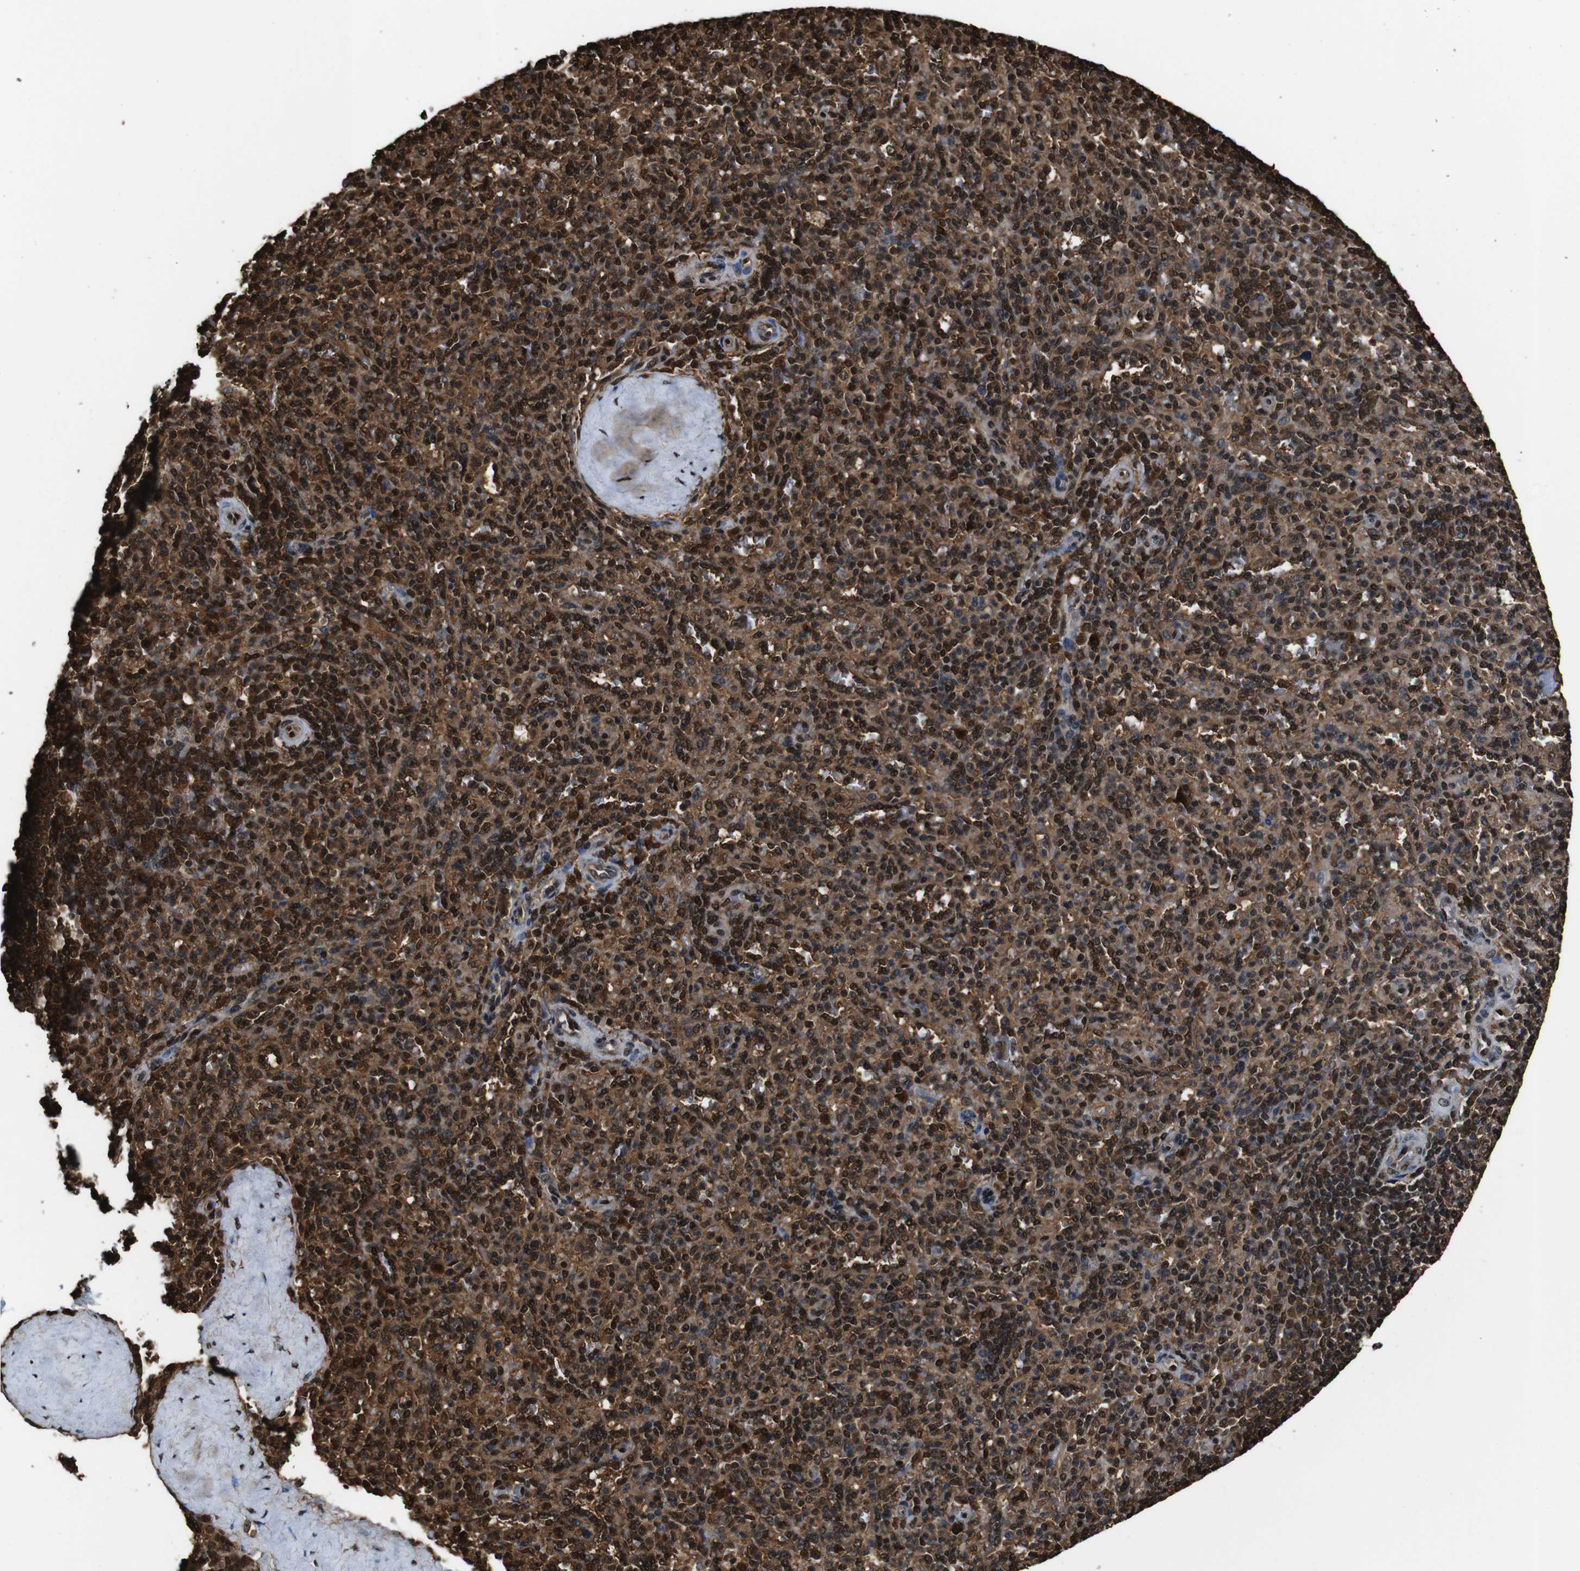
{"staining": {"intensity": "strong", "quantity": ">75%", "location": "cytoplasmic/membranous,nuclear"}, "tissue": "spleen", "cell_type": "Cells in red pulp", "image_type": "normal", "snomed": [{"axis": "morphology", "description": "Normal tissue, NOS"}, {"axis": "topography", "description": "Spleen"}], "caption": "DAB immunohistochemical staining of normal human spleen exhibits strong cytoplasmic/membranous,nuclear protein staining in approximately >75% of cells in red pulp.", "gene": "VCP", "patient": {"sex": "male", "age": 36}}